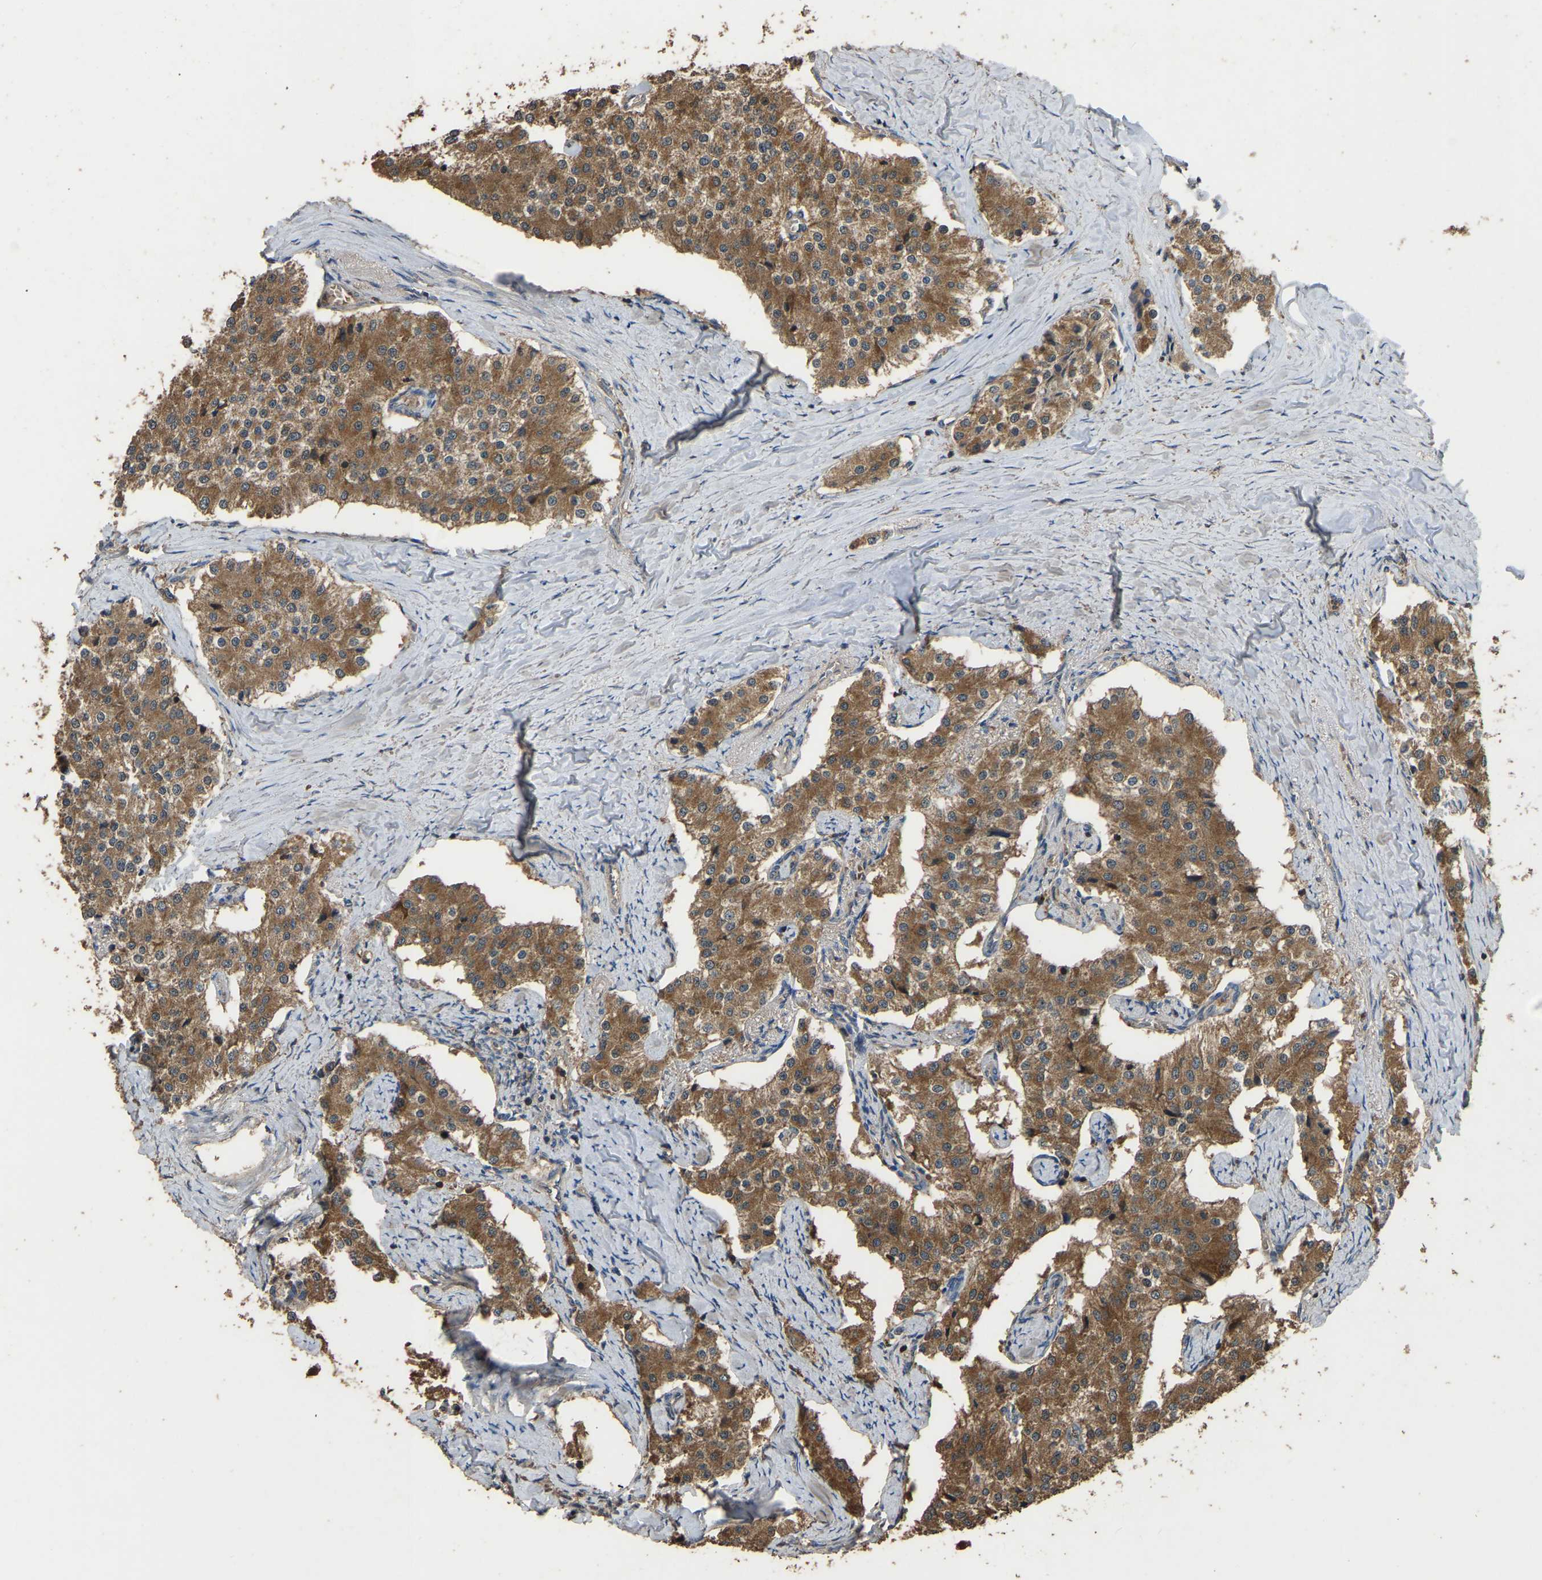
{"staining": {"intensity": "moderate", "quantity": ">75%", "location": "cytoplasmic/membranous"}, "tissue": "carcinoid", "cell_type": "Tumor cells", "image_type": "cancer", "snomed": [{"axis": "morphology", "description": "Carcinoid, malignant, NOS"}, {"axis": "topography", "description": "Colon"}], "caption": "The immunohistochemical stain highlights moderate cytoplasmic/membranous staining in tumor cells of carcinoid tissue.", "gene": "FHIT", "patient": {"sex": "female", "age": 52}}